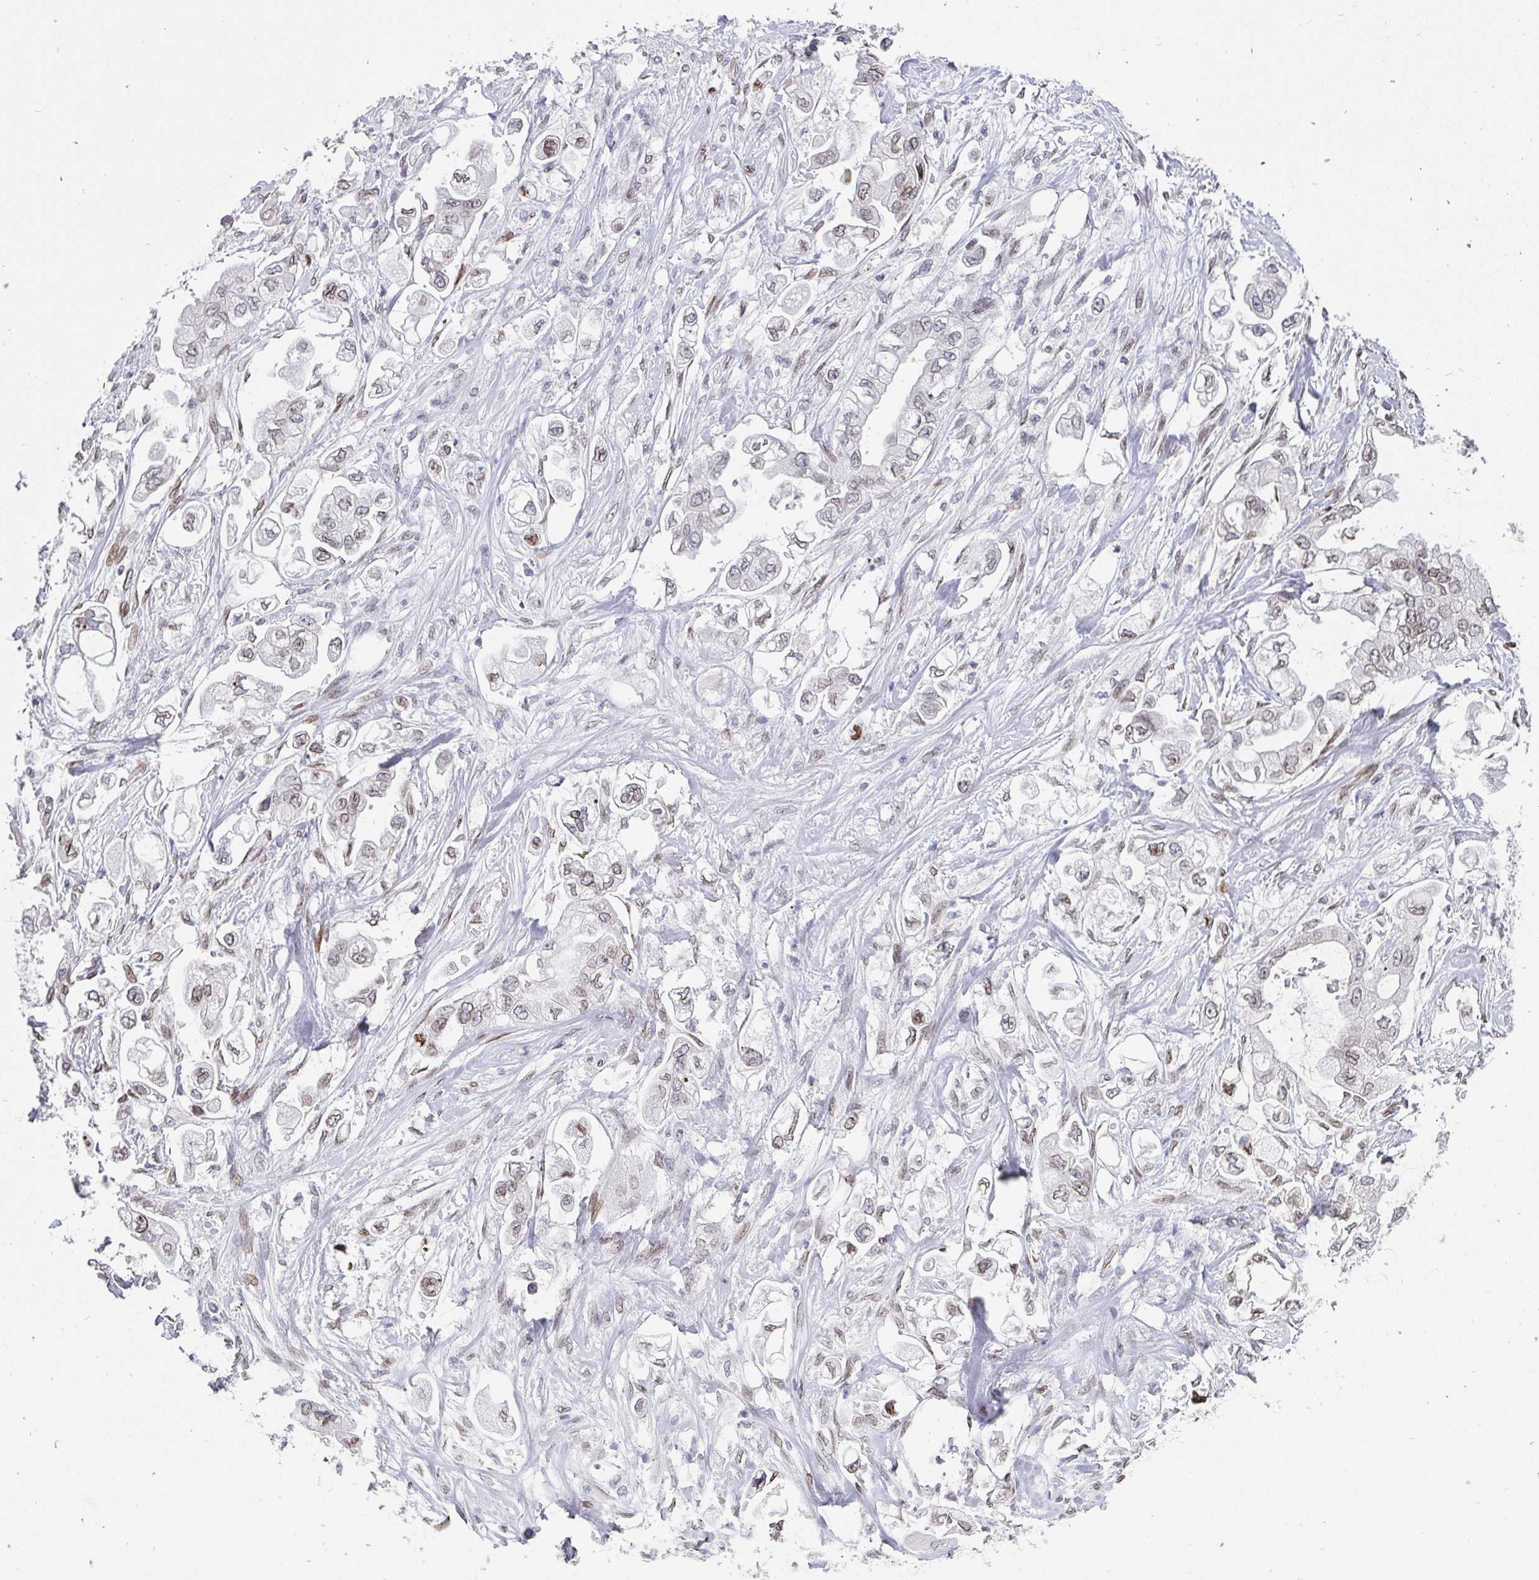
{"staining": {"intensity": "moderate", "quantity": "<25%", "location": "nuclear"}, "tissue": "stomach cancer", "cell_type": "Tumor cells", "image_type": "cancer", "snomed": [{"axis": "morphology", "description": "Adenocarcinoma, NOS"}, {"axis": "topography", "description": "Stomach"}], "caption": "Immunohistochemical staining of human stomach cancer (adenocarcinoma) exhibits low levels of moderate nuclear expression in about <25% of tumor cells.", "gene": "EMD", "patient": {"sex": "male", "age": 62}}